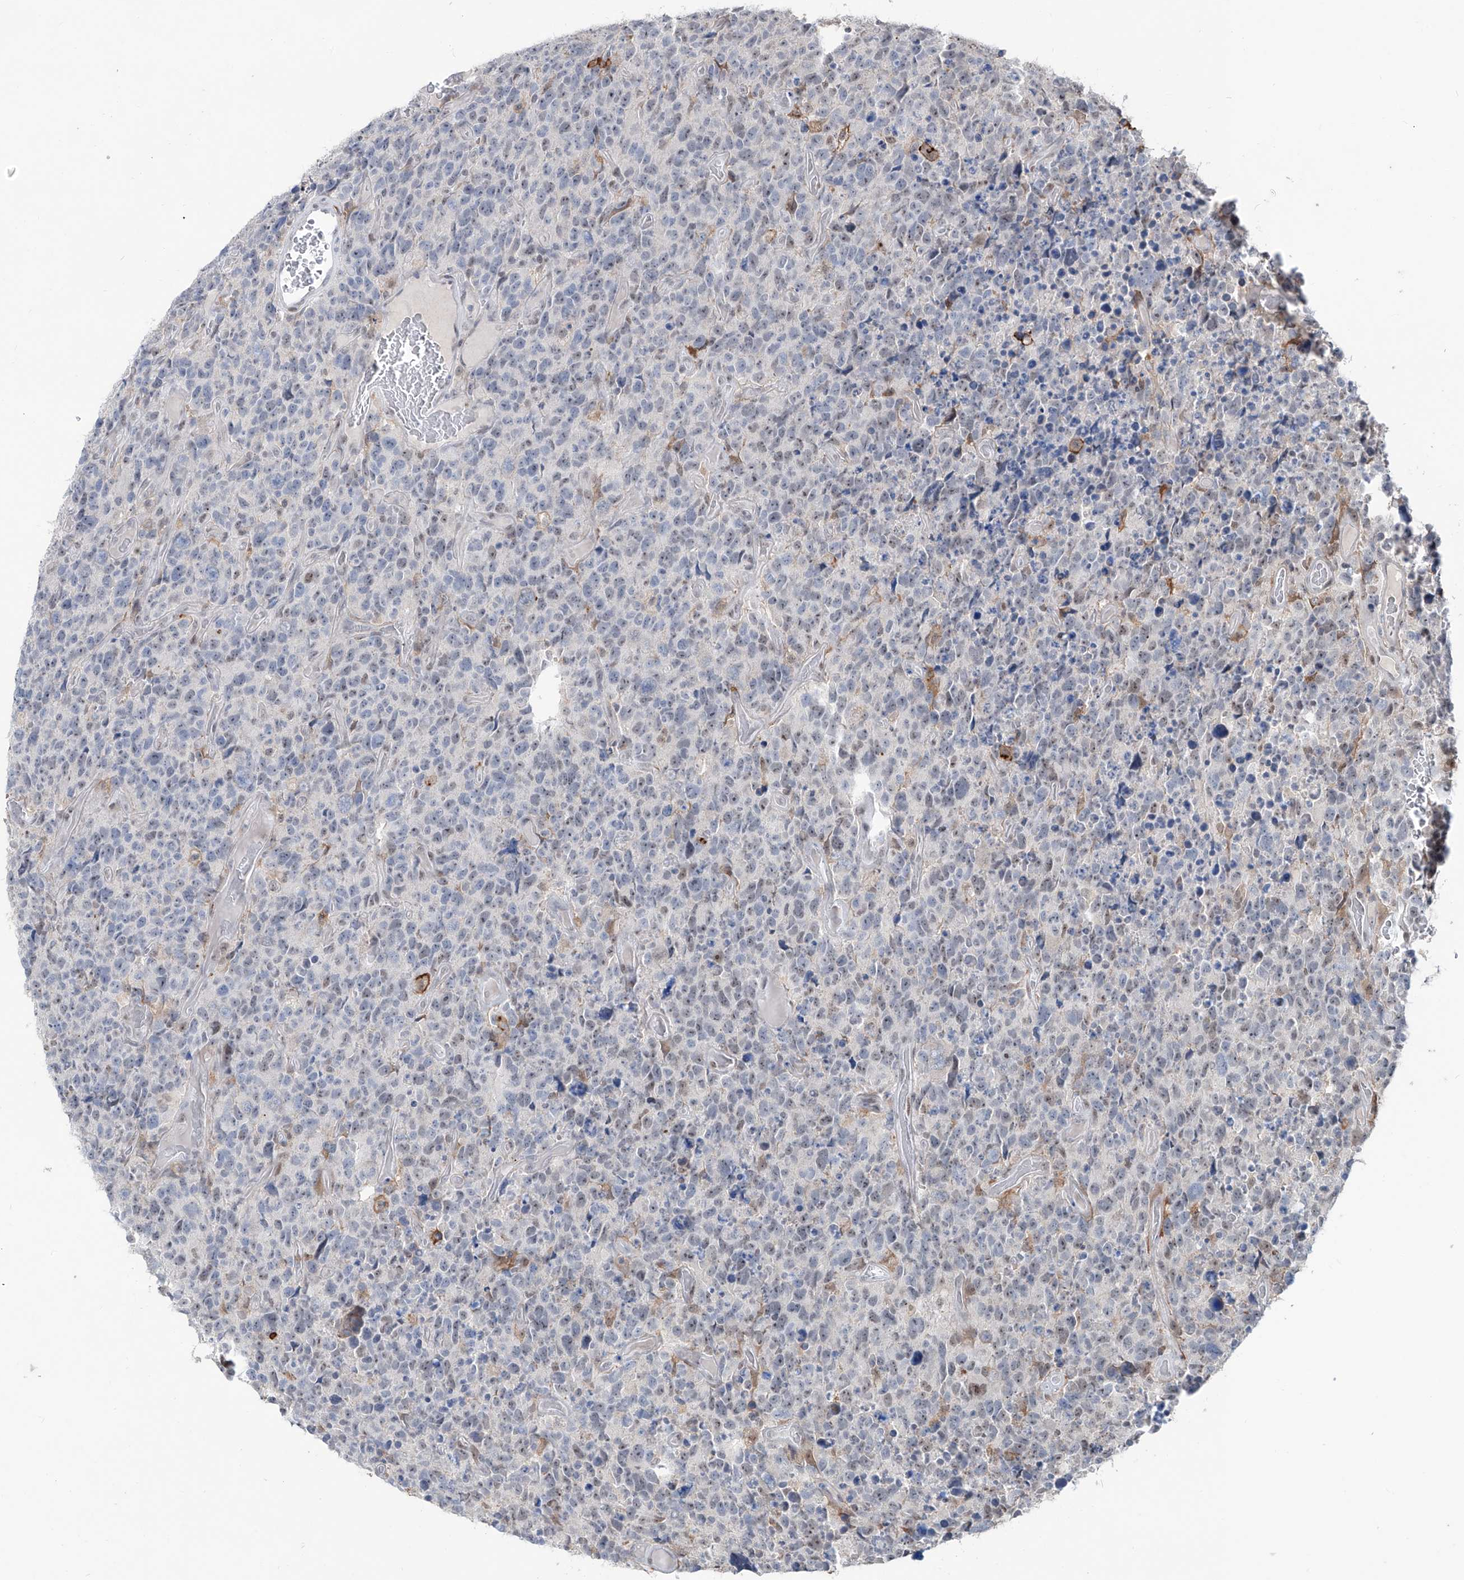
{"staining": {"intensity": "negative", "quantity": "none", "location": "none"}, "tissue": "glioma", "cell_type": "Tumor cells", "image_type": "cancer", "snomed": [{"axis": "morphology", "description": "Glioma, malignant, High grade"}, {"axis": "topography", "description": "Brain"}], "caption": "IHC image of neoplastic tissue: malignant glioma (high-grade) stained with DAB demonstrates no significant protein staining in tumor cells.", "gene": "ZBTB48", "patient": {"sex": "male", "age": 69}}